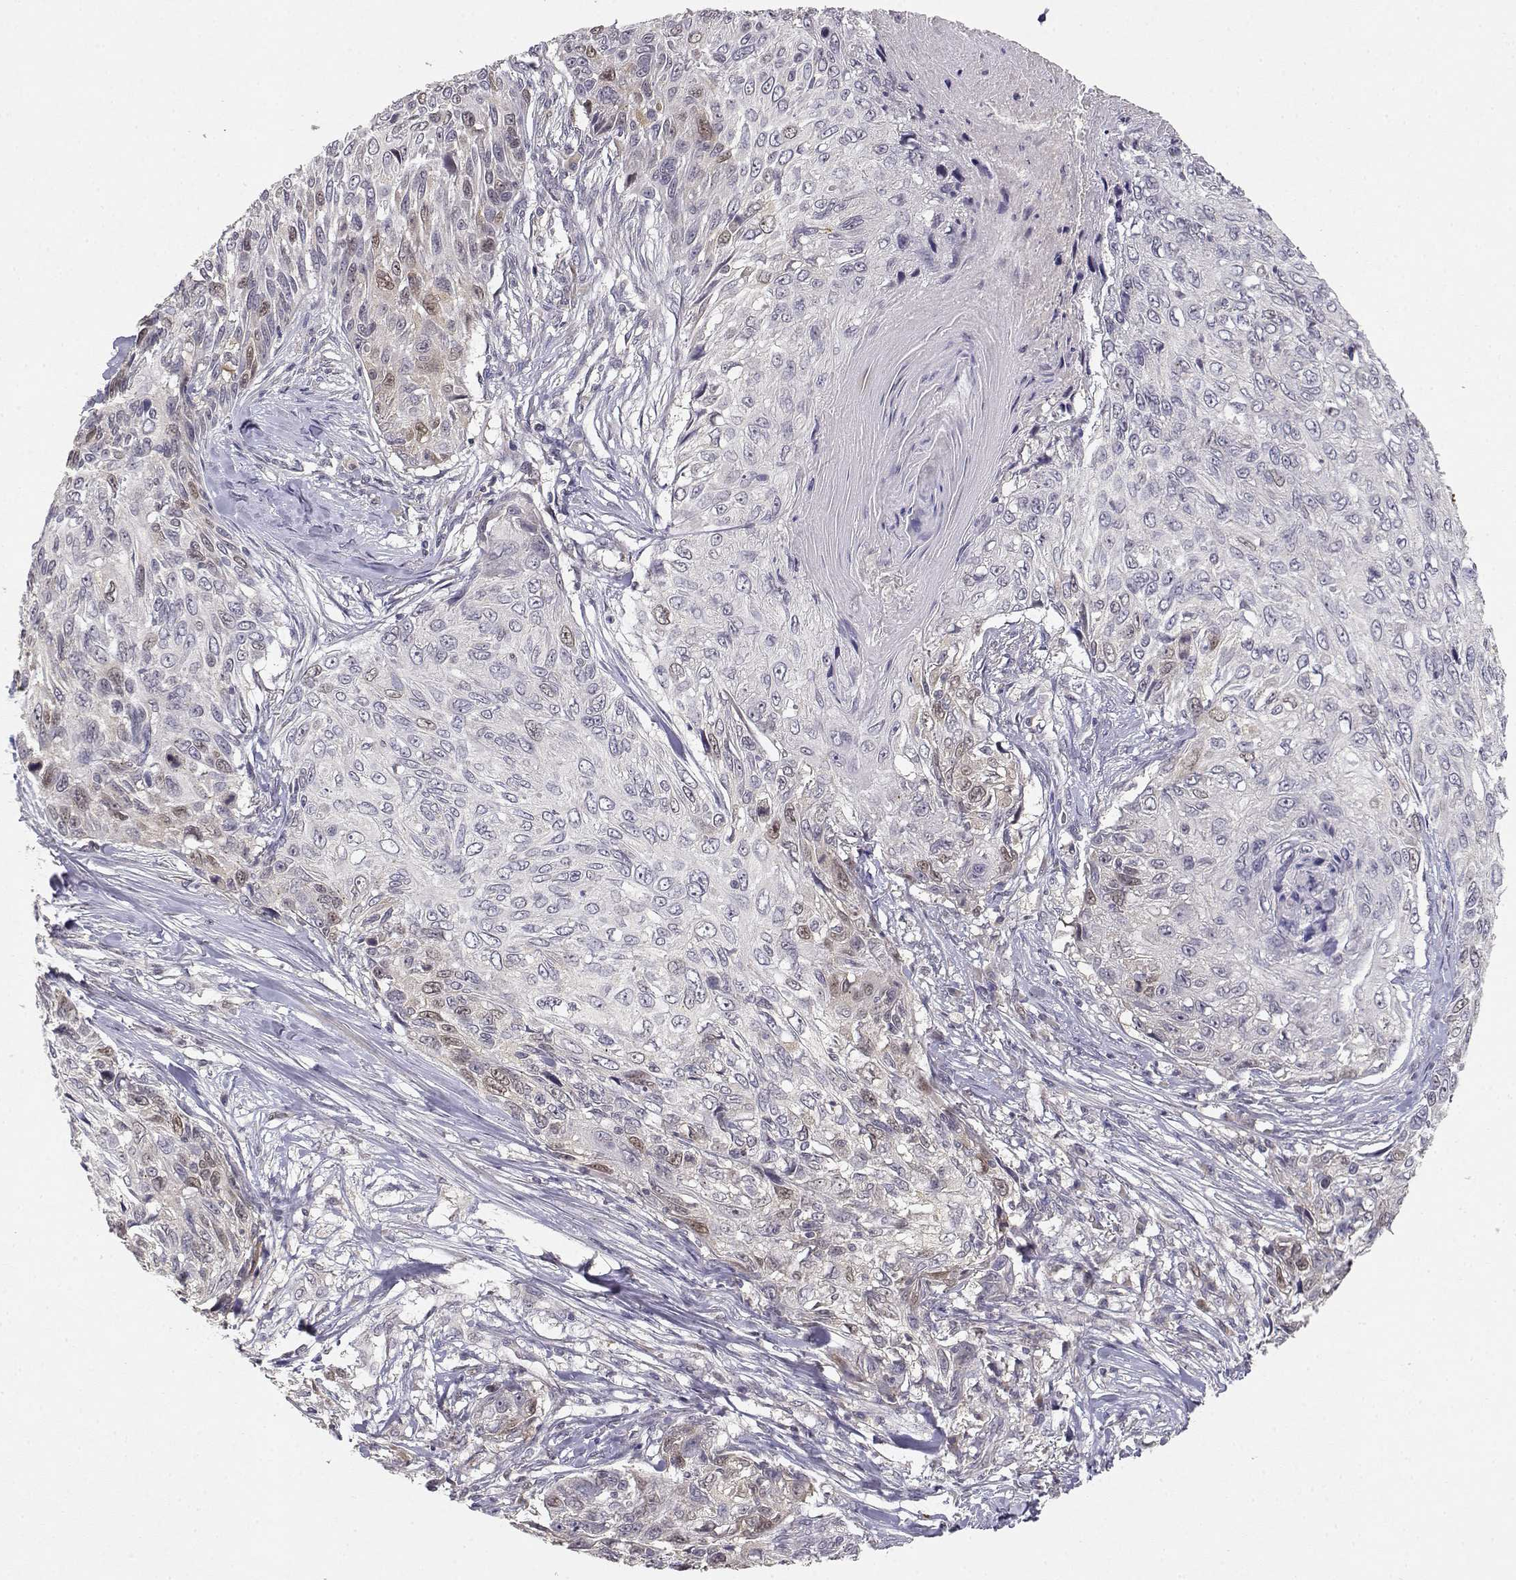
{"staining": {"intensity": "weak", "quantity": "<25%", "location": "nuclear"}, "tissue": "skin cancer", "cell_type": "Tumor cells", "image_type": "cancer", "snomed": [{"axis": "morphology", "description": "Squamous cell carcinoma, NOS"}, {"axis": "topography", "description": "Skin"}], "caption": "Protein analysis of skin squamous cell carcinoma exhibits no significant positivity in tumor cells.", "gene": "RAD51", "patient": {"sex": "male", "age": 92}}